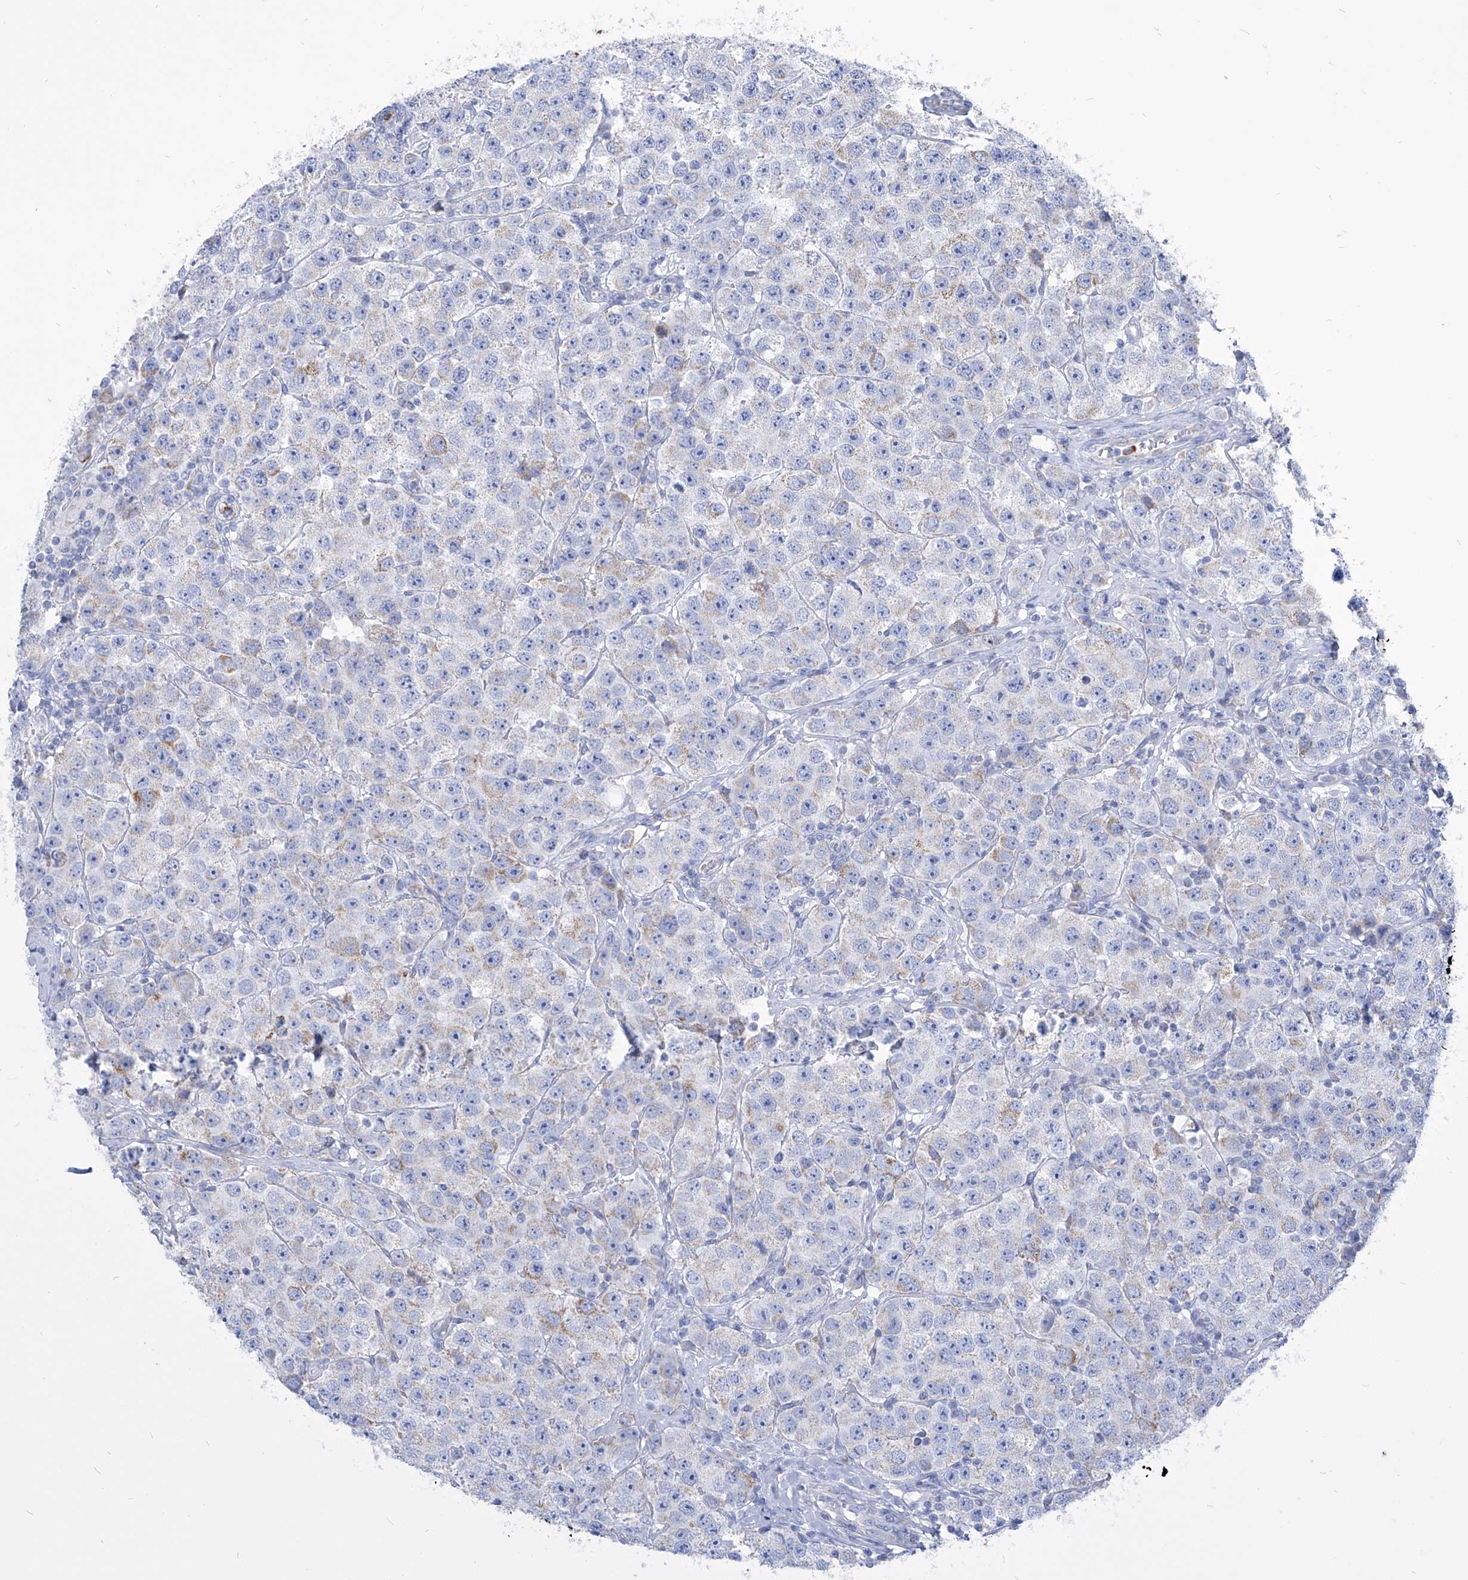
{"staining": {"intensity": "weak", "quantity": "<25%", "location": "cytoplasmic/membranous"}, "tissue": "testis cancer", "cell_type": "Tumor cells", "image_type": "cancer", "snomed": [{"axis": "morphology", "description": "Seminoma, NOS"}, {"axis": "topography", "description": "Testis"}], "caption": "A photomicrograph of testis cancer (seminoma) stained for a protein exhibits no brown staining in tumor cells.", "gene": "COQ3", "patient": {"sex": "male", "age": 28}}